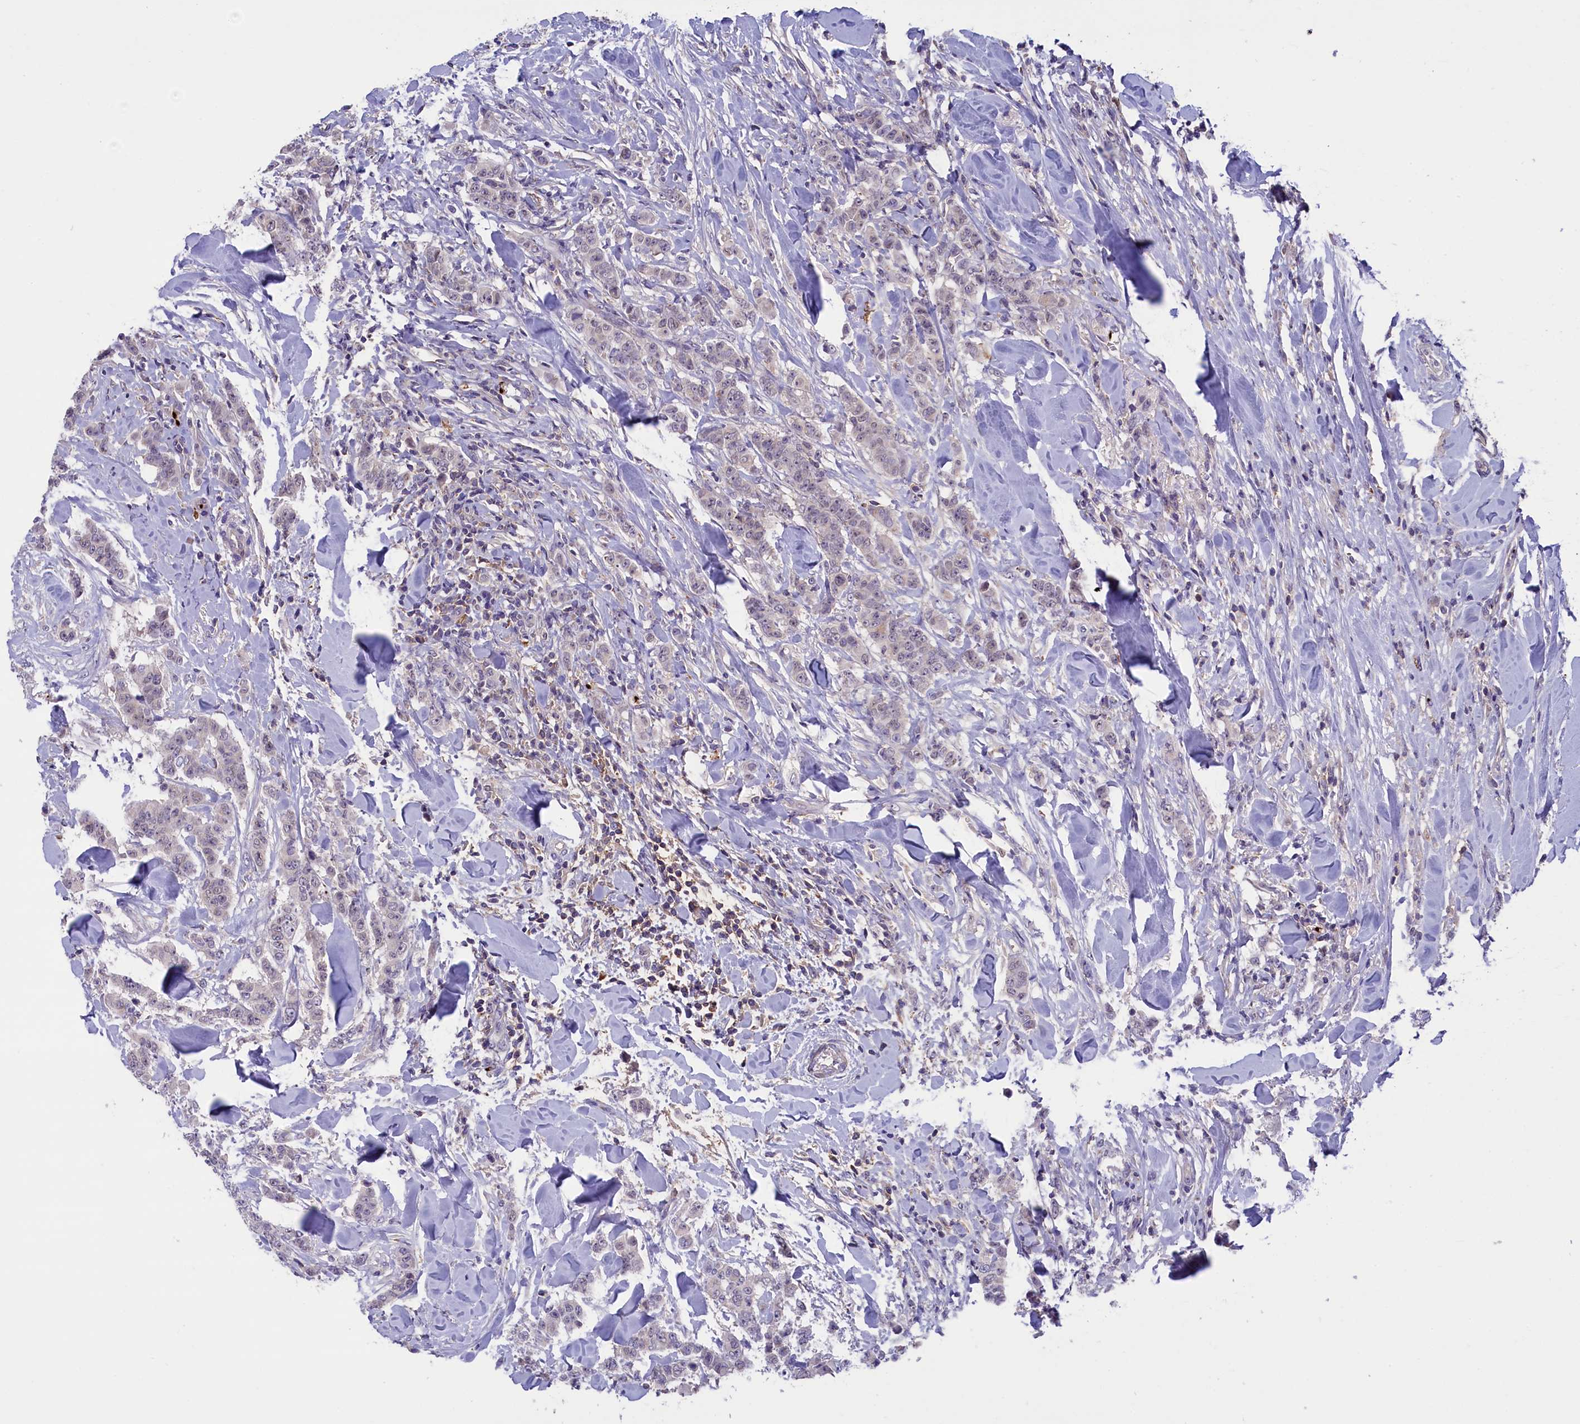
{"staining": {"intensity": "negative", "quantity": "none", "location": "none"}, "tissue": "breast cancer", "cell_type": "Tumor cells", "image_type": "cancer", "snomed": [{"axis": "morphology", "description": "Duct carcinoma"}, {"axis": "topography", "description": "Breast"}], "caption": "This is an immunohistochemistry image of human intraductal carcinoma (breast). There is no positivity in tumor cells.", "gene": "HEATR3", "patient": {"sex": "female", "age": 40}}